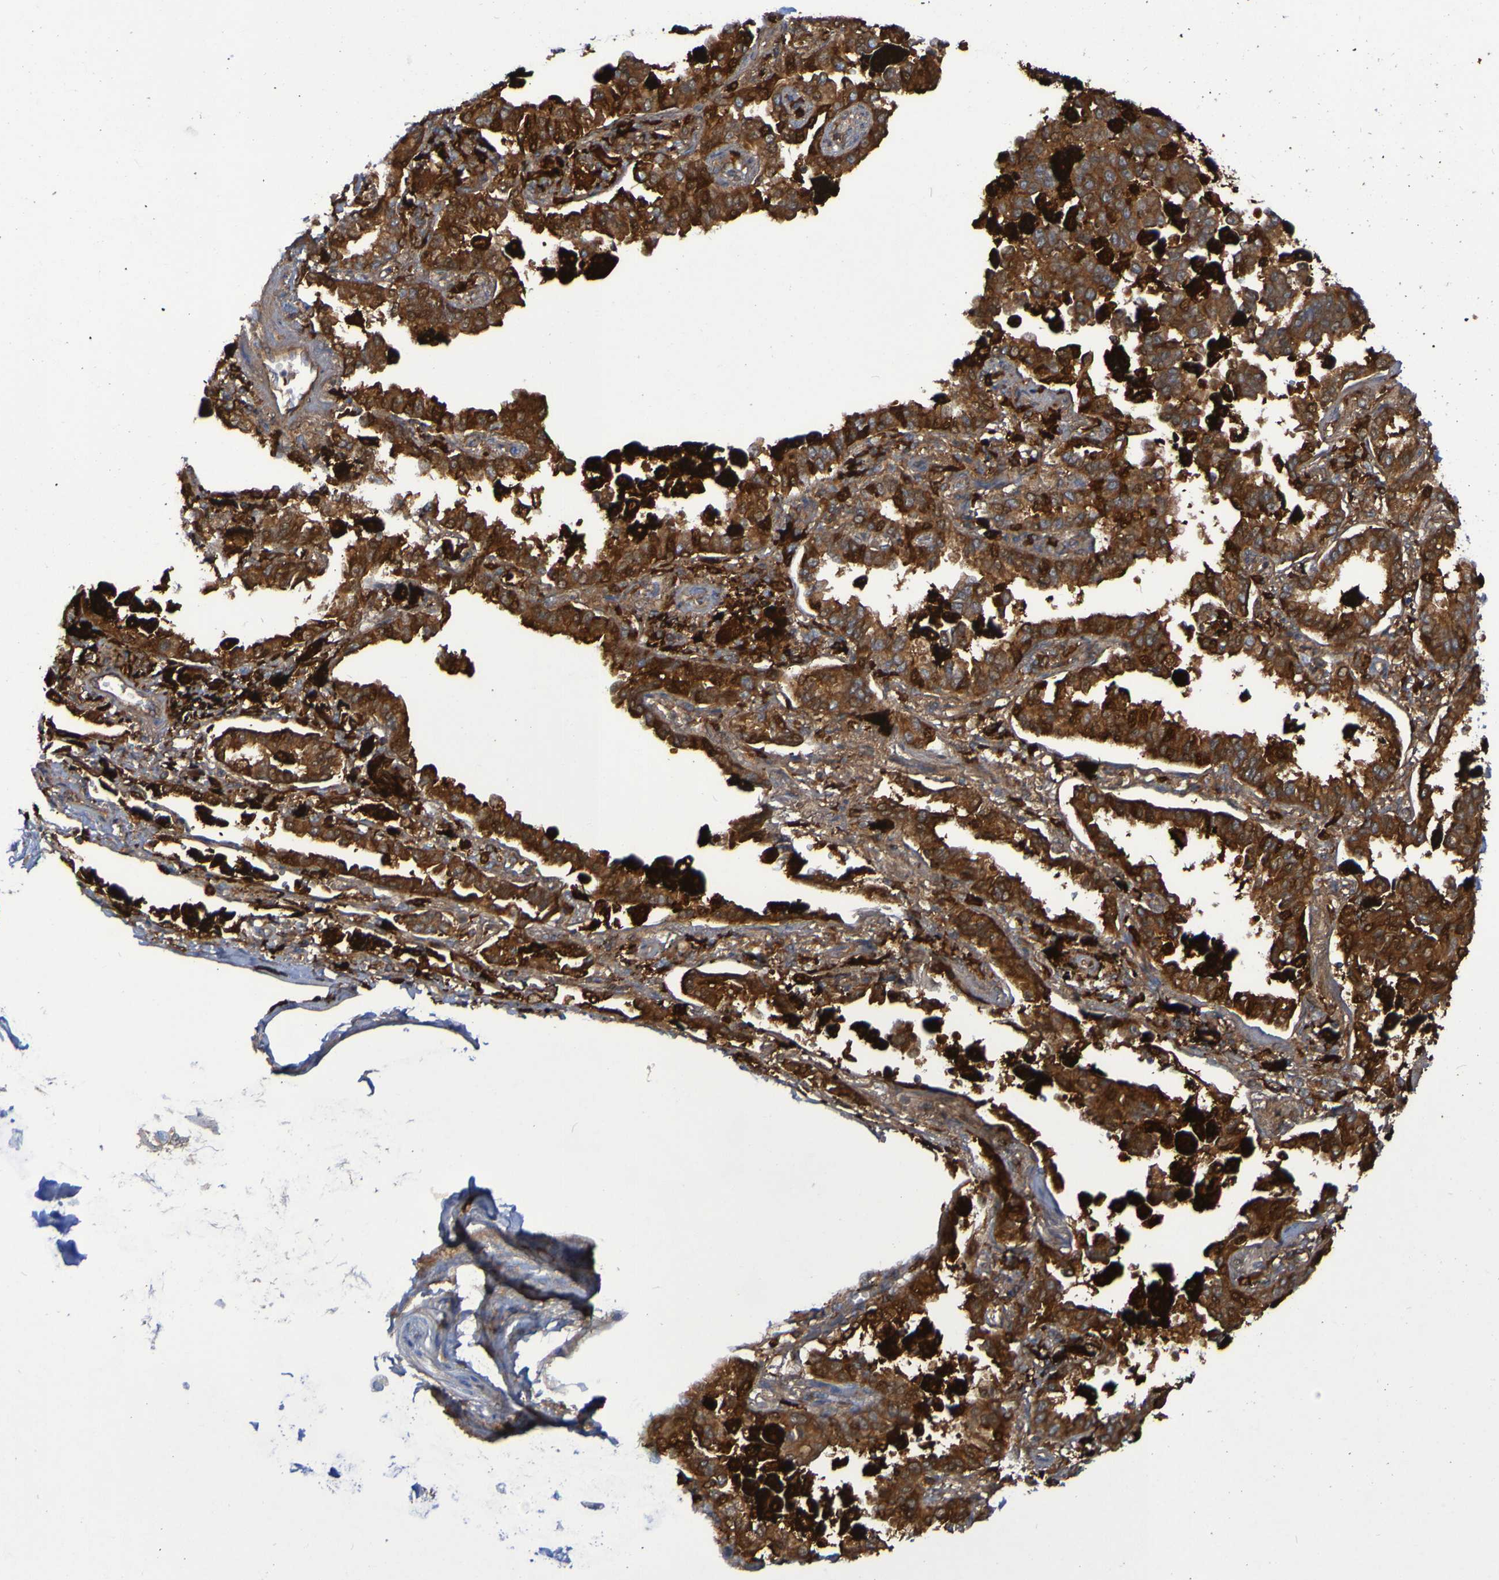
{"staining": {"intensity": "strong", "quantity": ">75%", "location": "cytoplasmic/membranous"}, "tissue": "lung cancer", "cell_type": "Tumor cells", "image_type": "cancer", "snomed": [{"axis": "morphology", "description": "Normal tissue, NOS"}, {"axis": "morphology", "description": "Adenocarcinoma, NOS"}, {"axis": "topography", "description": "Lung"}], "caption": "Brown immunohistochemical staining in lung cancer reveals strong cytoplasmic/membranous expression in approximately >75% of tumor cells.", "gene": "MPPE1", "patient": {"sex": "male", "age": 59}}